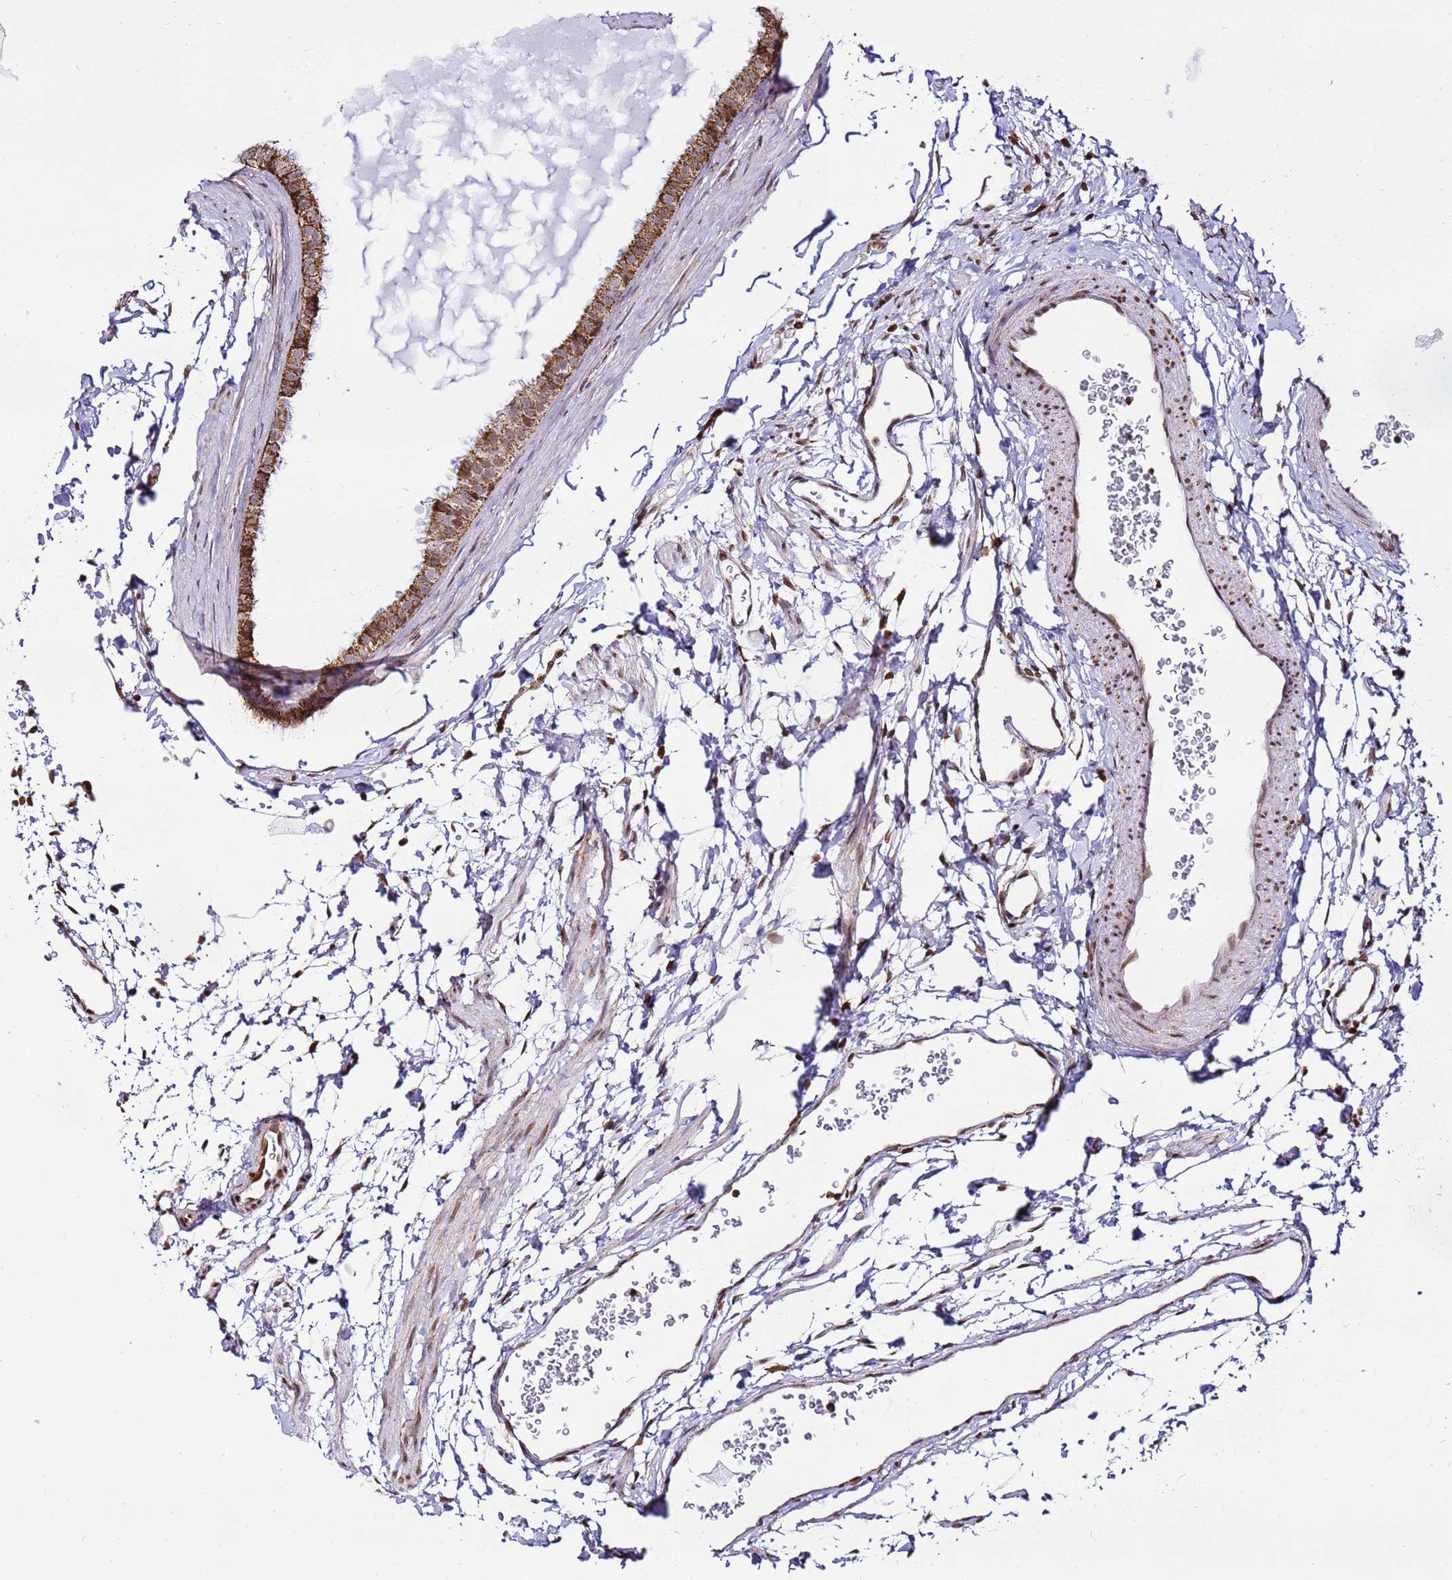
{"staining": {"intensity": "strong", "quantity": ">75%", "location": "cytoplasmic/membranous"}, "tissue": "fallopian tube", "cell_type": "Glandular cells", "image_type": "normal", "snomed": [{"axis": "morphology", "description": "Normal tissue, NOS"}, {"axis": "topography", "description": "Fallopian tube"}], "caption": "Fallopian tube was stained to show a protein in brown. There is high levels of strong cytoplasmic/membranous expression in about >75% of glandular cells. (DAB (3,3'-diaminobenzidine) IHC with brightfield microscopy, high magnification).", "gene": "HSPE1", "patient": {"sex": "female", "age": 35}}